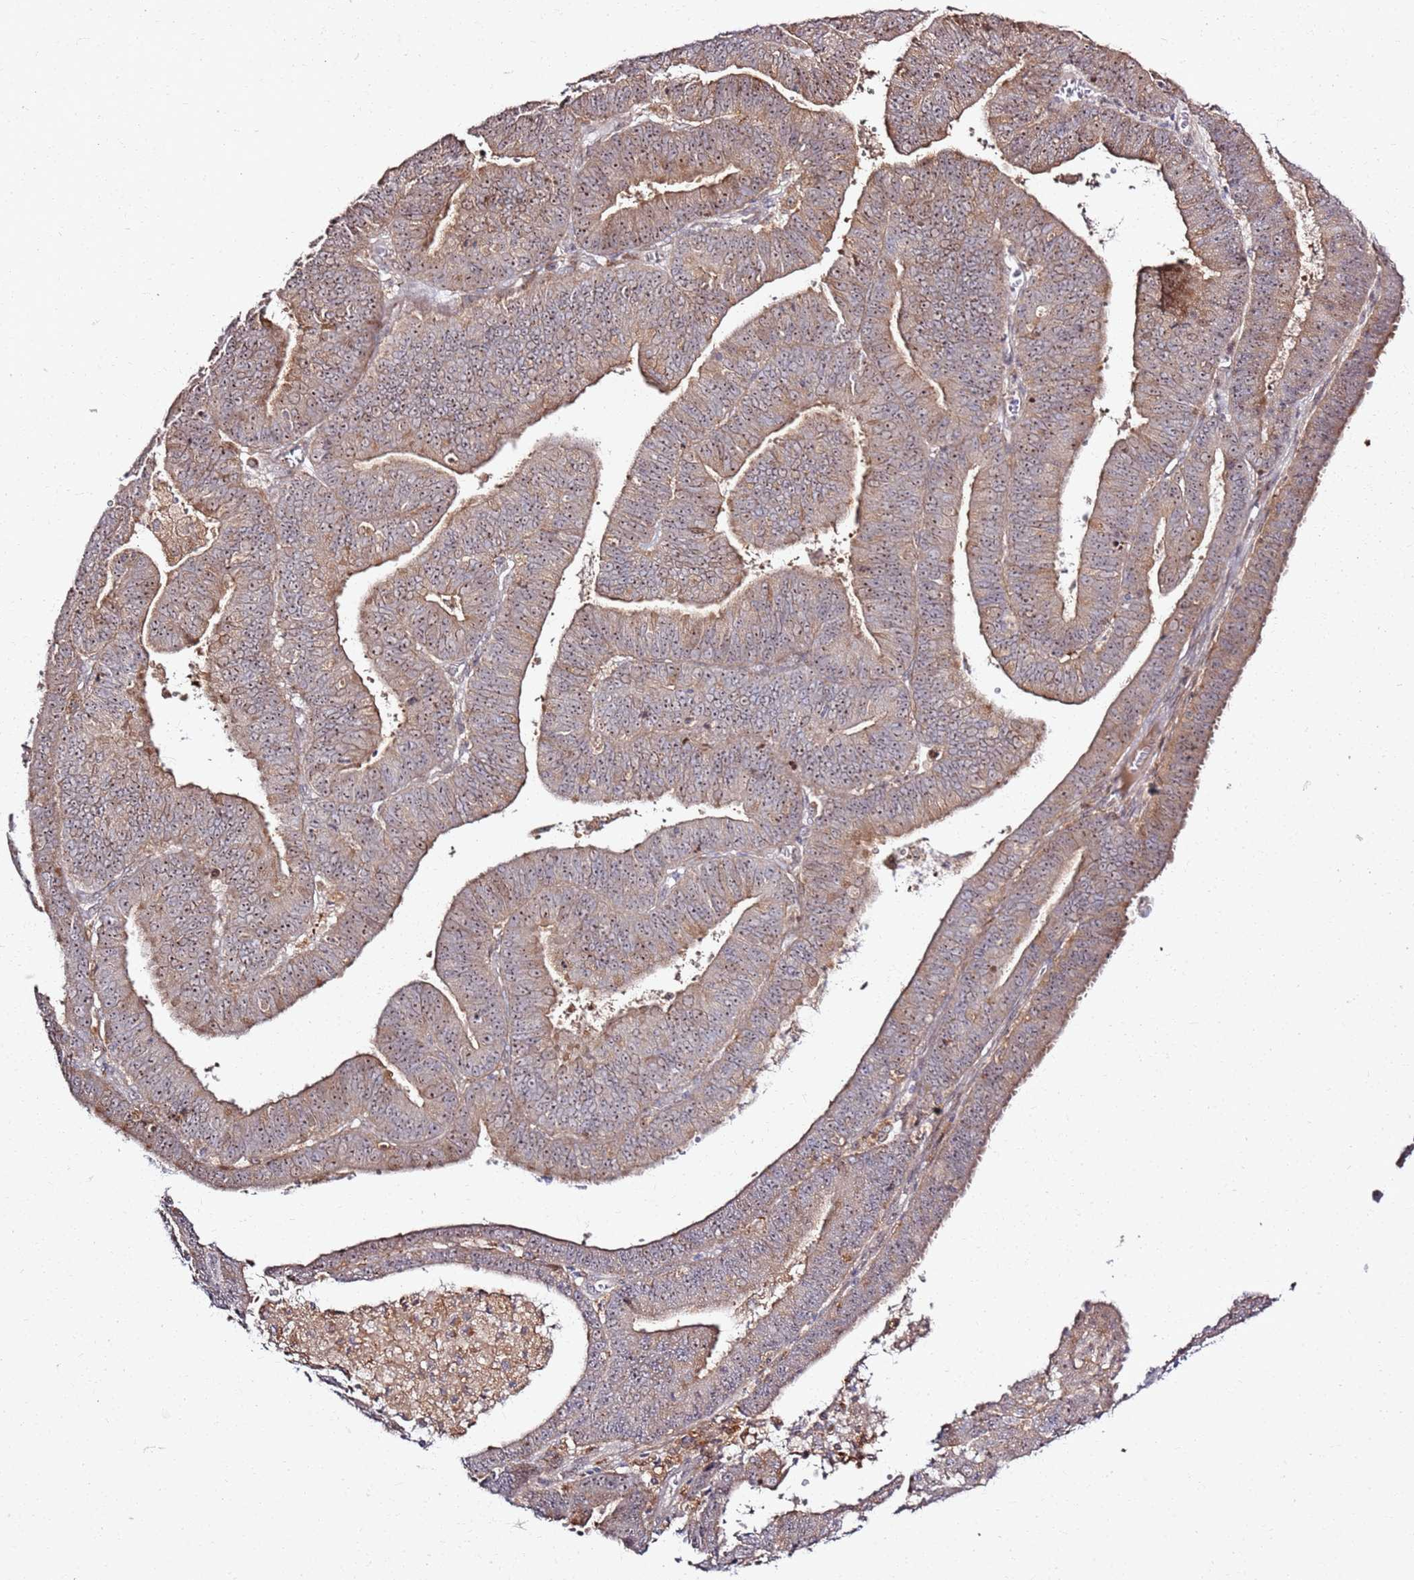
{"staining": {"intensity": "weak", "quantity": ">75%", "location": "cytoplasmic/membranous,nuclear"}, "tissue": "endometrial cancer", "cell_type": "Tumor cells", "image_type": "cancer", "snomed": [{"axis": "morphology", "description": "Adenocarcinoma, NOS"}, {"axis": "topography", "description": "Endometrium"}], "caption": "Immunohistochemistry (IHC) staining of endometrial cancer, which exhibits low levels of weak cytoplasmic/membranous and nuclear positivity in about >75% of tumor cells indicating weak cytoplasmic/membranous and nuclear protein positivity. The staining was performed using DAB (3,3'-diaminobenzidine) (brown) for protein detection and nuclei were counterstained in hematoxylin (blue).", "gene": "CNPY1", "patient": {"sex": "female", "age": 73}}